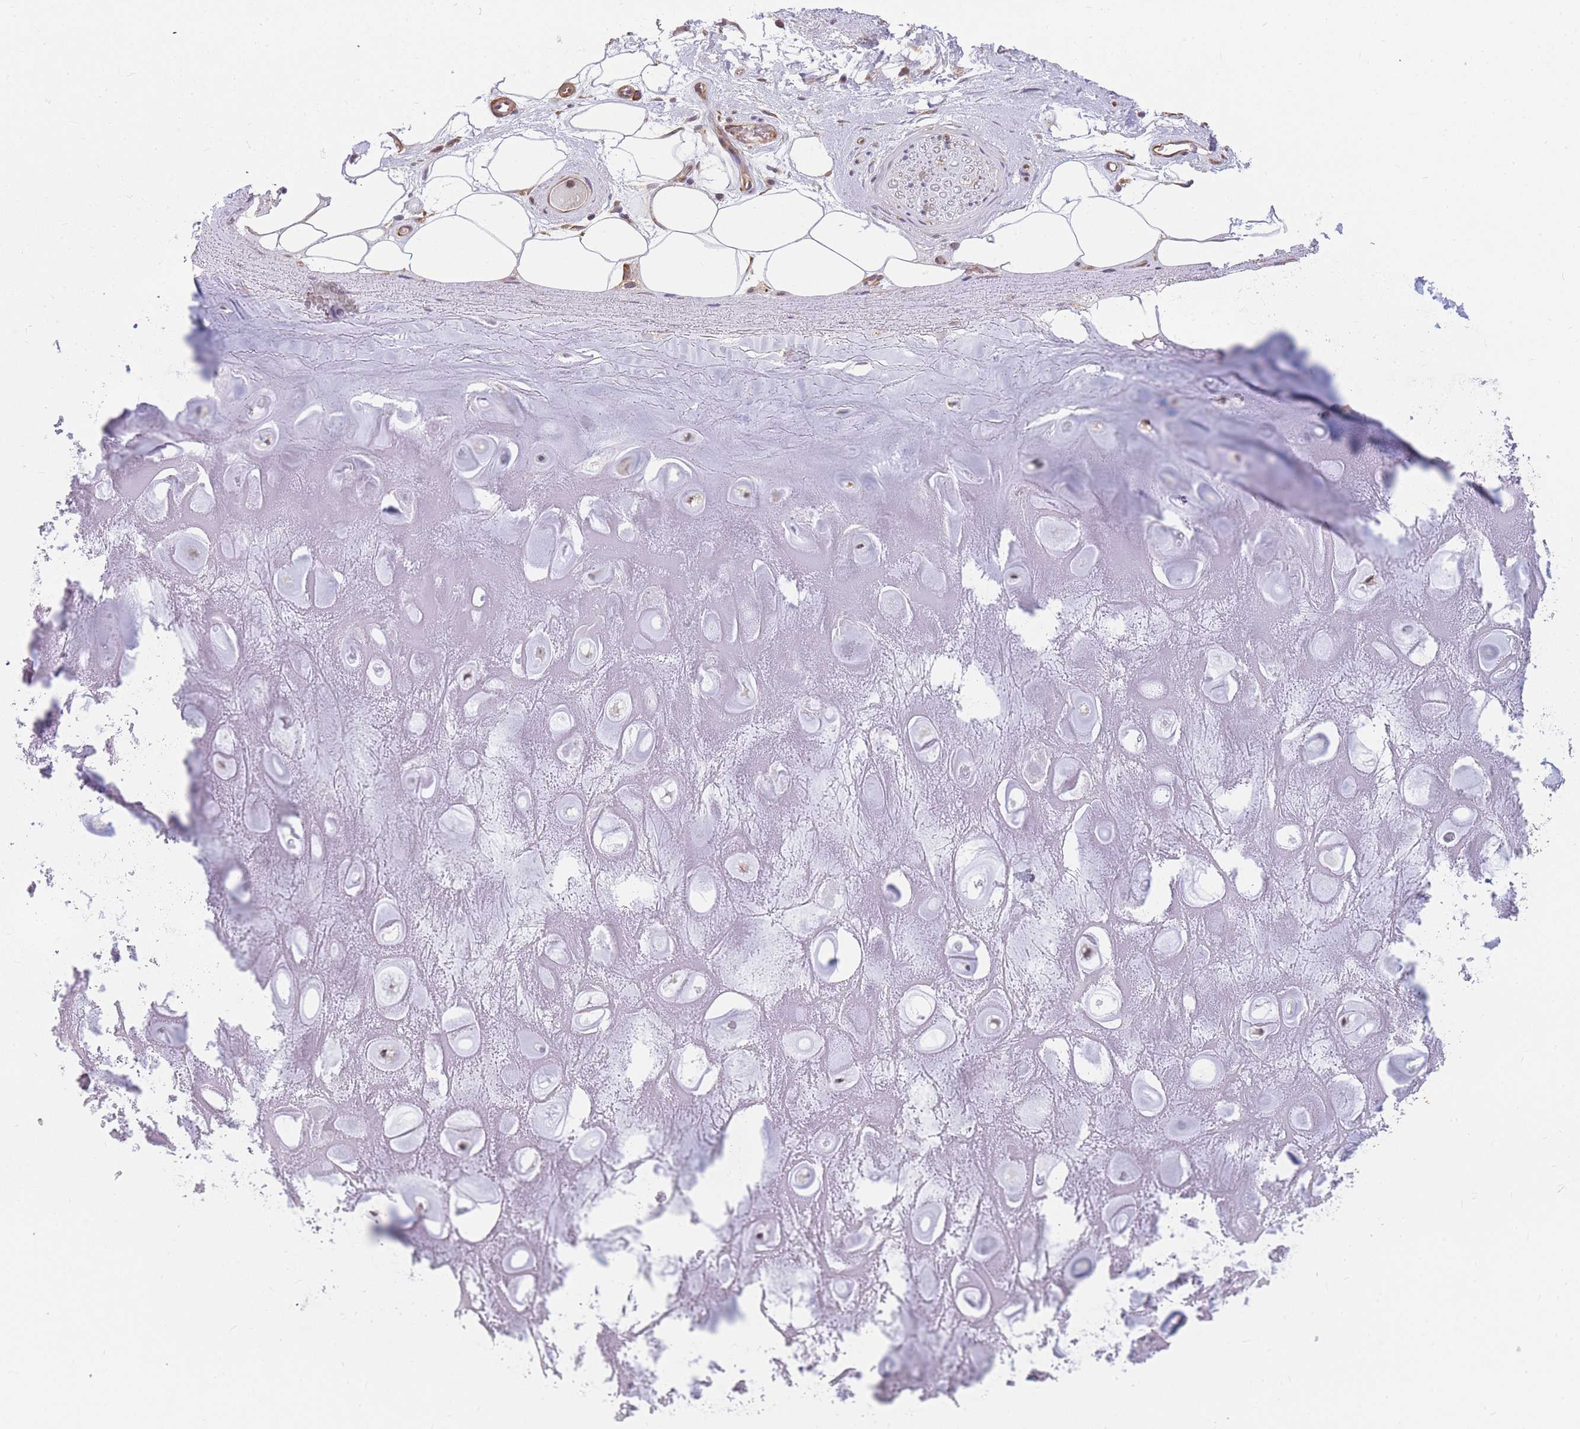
{"staining": {"intensity": "negative", "quantity": "none", "location": "none"}, "tissue": "adipose tissue", "cell_type": "Adipocytes", "image_type": "normal", "snomed": [{"axis": "morphology", "description": "Normal tissue, NOS"}, {"axis": "topography", "description": "Cartilage tissue"}], "caption": "Immunohistochemistry (IHC) micrograph of benign human adipose tissue stained for a protein (brown), which demonstrates no staining in adipocytes.", "gene": "ENSG00000276345", "patient": {"sex": "male", "age": 81}}